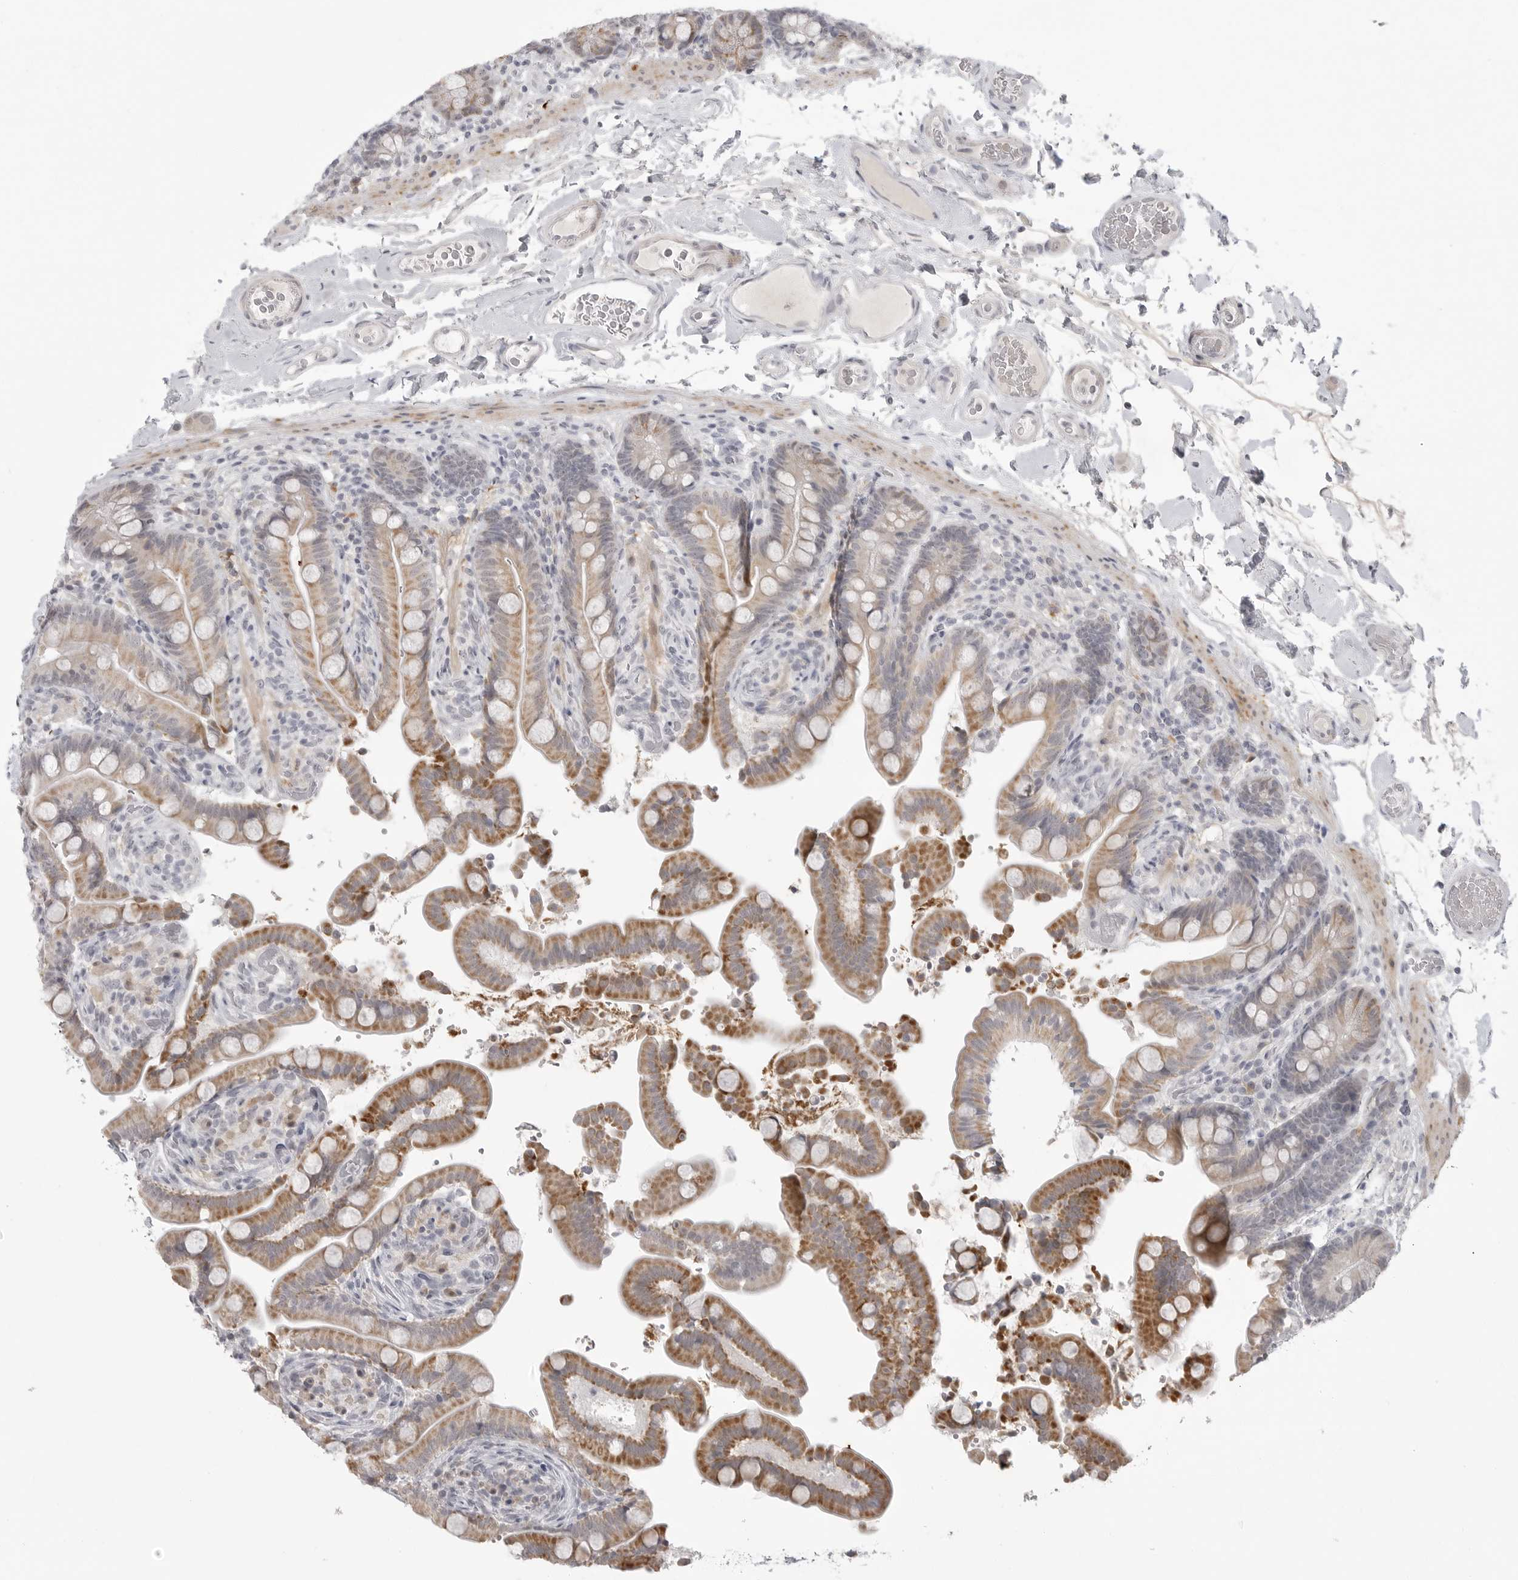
{"staining": {"intensity": "weak", "quantity": "25%-75%", "location": "cytoplasmic/membranous"}, "tissue": "colon", "cell_type": "Endothelial cells", "image_type": "normal", "snomed": [{"axis": "morphology", "description": "Normal tissue, NOS"}, {"axis": "topography", "description": "Smooth muscle"}, {"axis": "topography", "description": "Colon"}], "caption": "The image exhibits staining of unremarkable colon, revealing weak cytoplasmic/membranous protein expression (brown color) within endothelial cells. (Brightfield microscopy of DAB IHC at high magnification).", "gene": "TCTN3", "patient": {"sex": "male", "age": 73}}